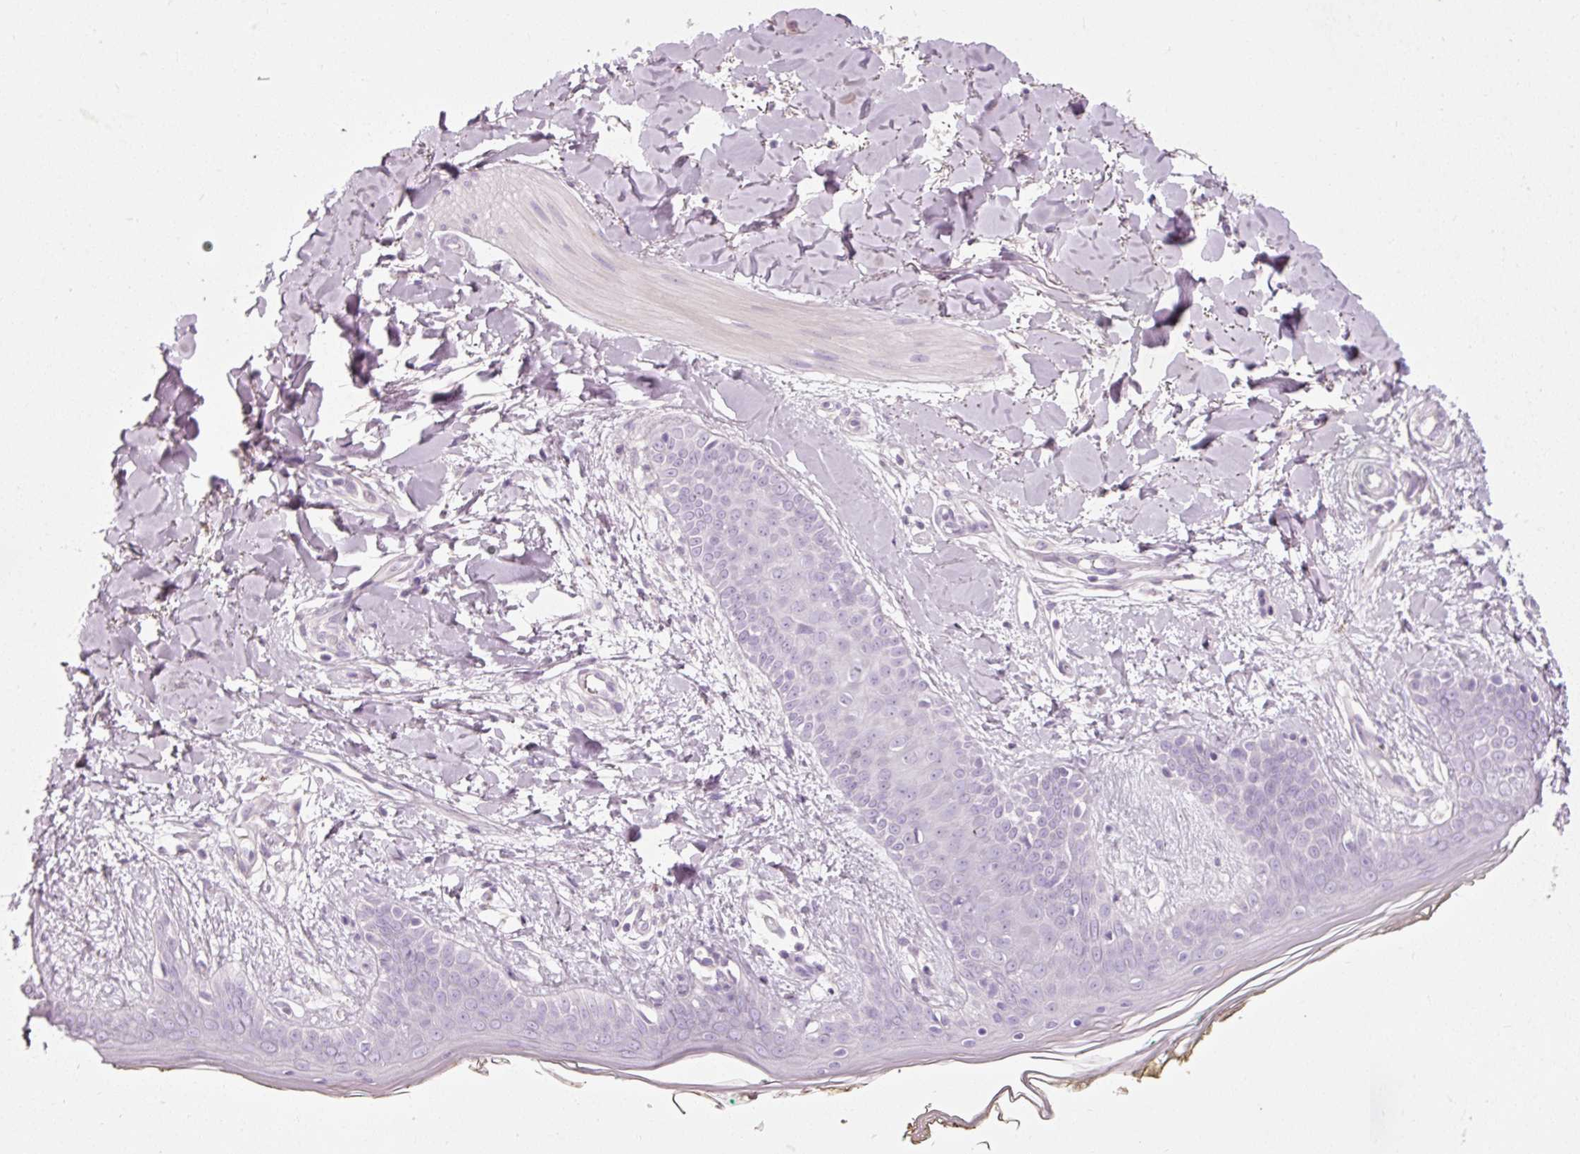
{"staining": {"intensity": "negative", "quantity": "none", "location": "none"}, "tissue": "skin", "cell_type": "Fibroblasts", "image_type": "normal", "snomed": [{"axis": "morphology", "description": "Normal tissue, NOS"}, {"axis": "topography", "description": "Skin"}], "caption": "This is a histopathology image of immunohistochemistry (IHC) staining of unremarkable skin, which shows no positivity in fibroblasts. (Stains: DAB (3,3'-diaminobenzidine) immunohistochemistry (IHC) with hematoxylin counter stain, Microscopy: brightfield microscopy at high magnification).", "gene": "MUC5AC", "patient": {"sex": "female", "age": 34}}